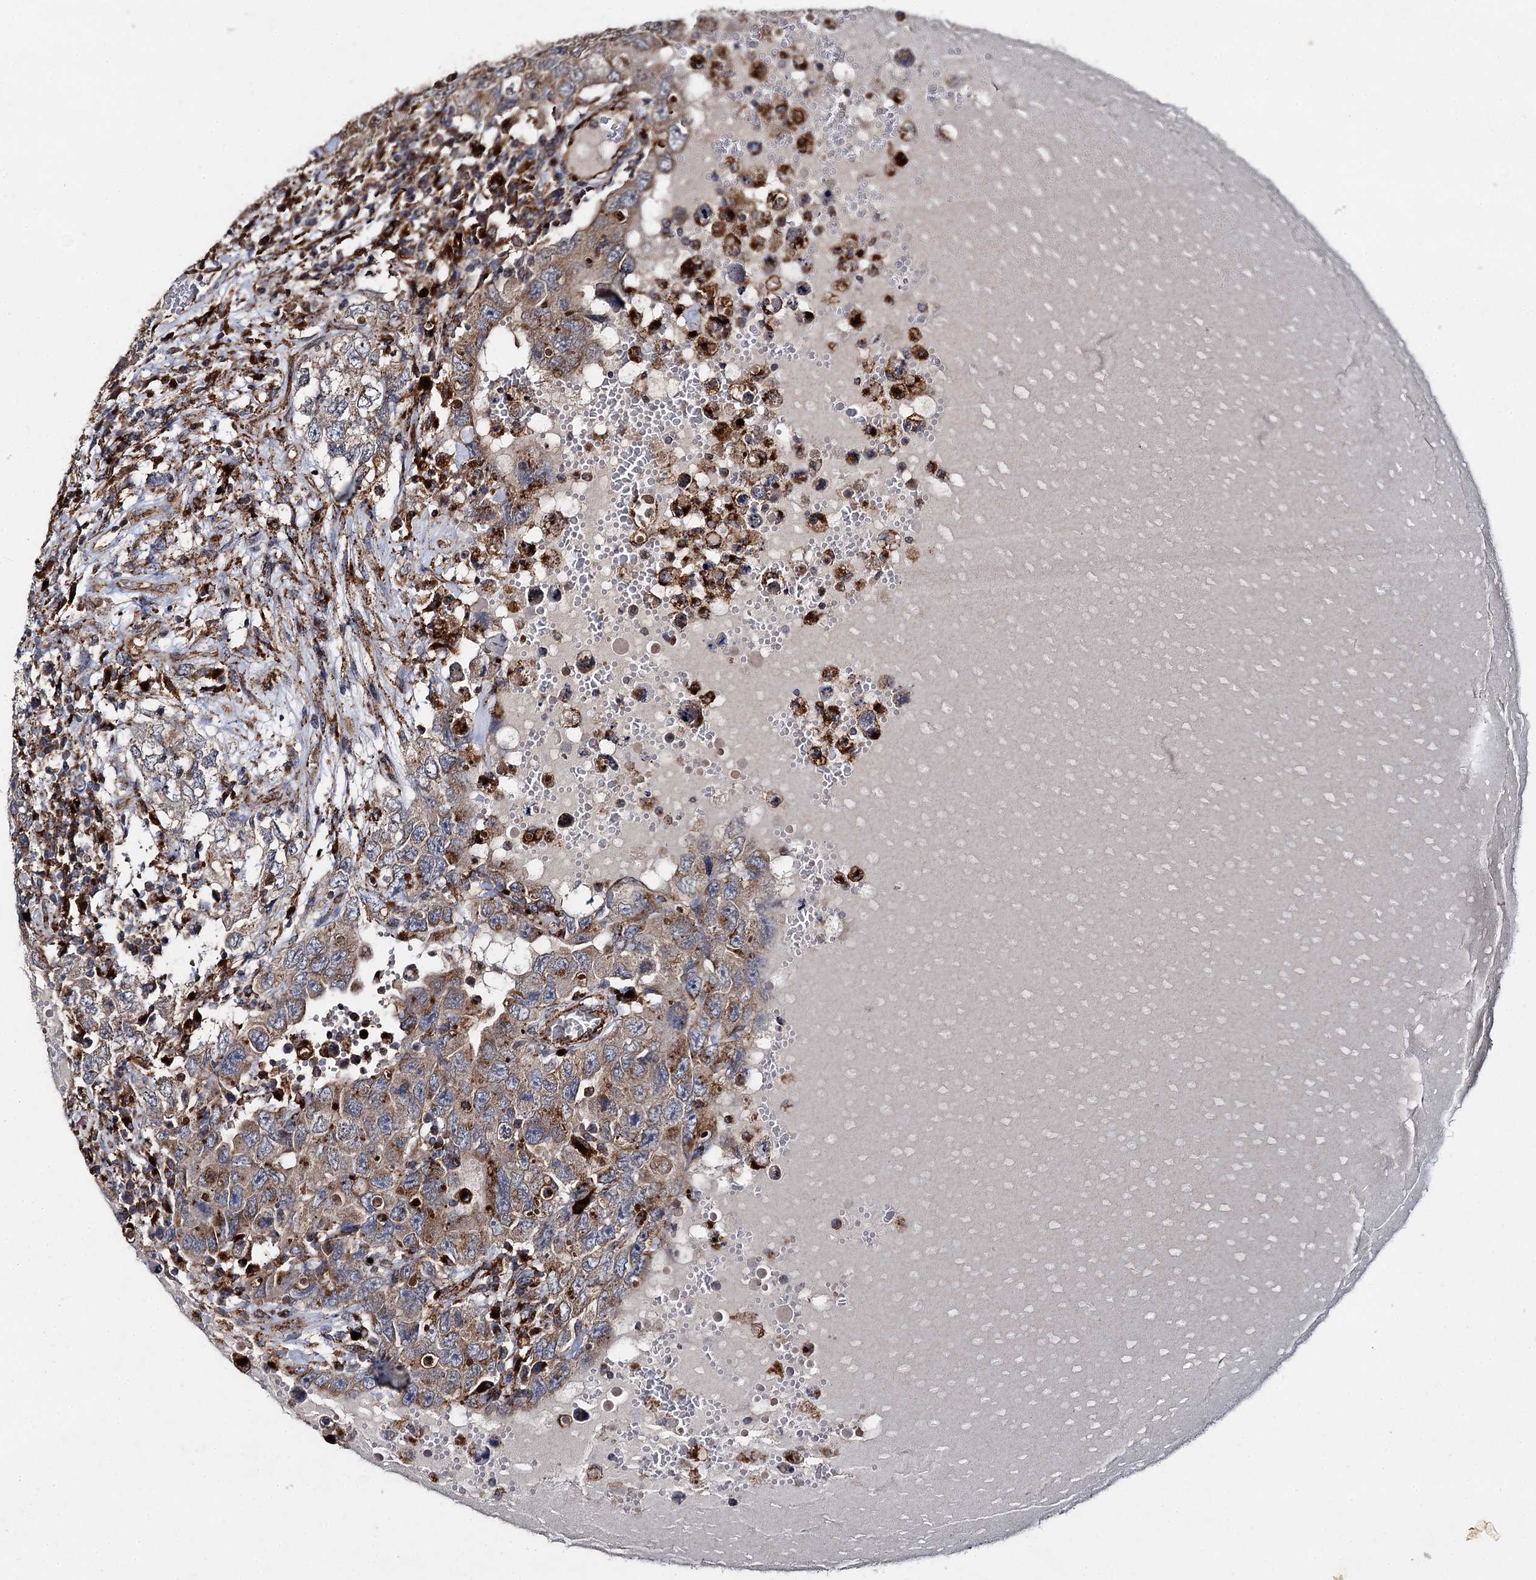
{"staining": {"intensity": "moderate", "quantity": ">75%", "location": "cytoplasmic/membranous"}, "tissue": "testis cancer", "cell_type": "Tumor cells", "image_type": "cancer", "snomed": [{"axis": "morphology", "description": "Carcinoma, Embryonal, NOS"}, {"axis": "topography", "description": "Testis"}], "caption": "The photomicrograph displays staining of testis embryonal carcinoma, revealing moderate cytoplasmic/membranous protein staining (brown color) within tumor cells.", "gene": "GBA1", "patient": {"sex": "male", "age": 26}}